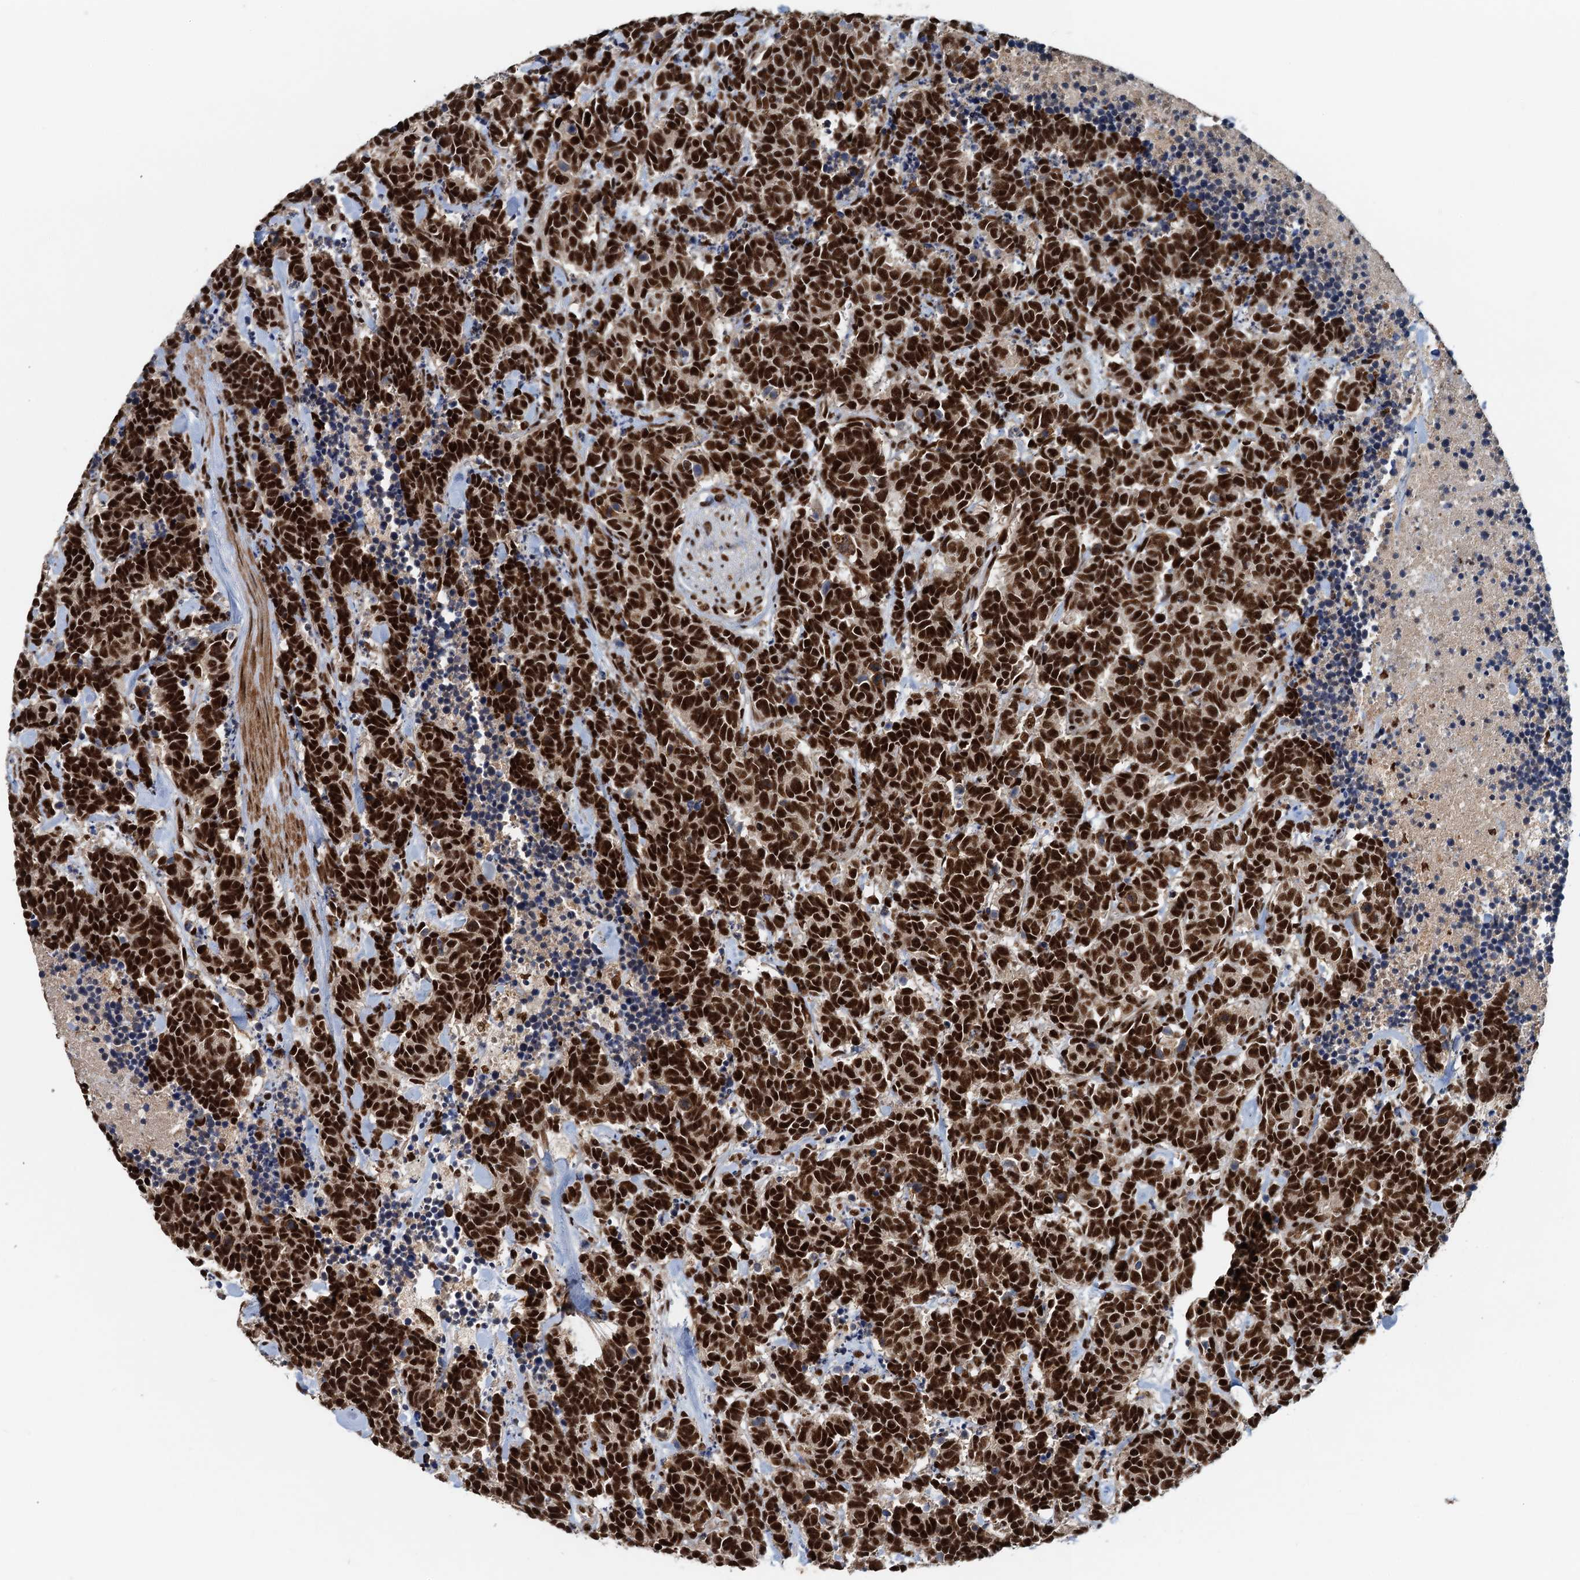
{"staining": {"intensity": "strong", "quantity": ">75%", "location": "nuclear"}, "tissue": "carcinoid", "cell_type": "Tumor cells", "image_type": "cancer", "snomed": [{"axis": "morphology", "description": "Carcinoma, NOS"}, {"axis": "morphology", "description": "Carcinoid, malignant, NOS"}, {"axis": "topography", "description": "Prostate"}], "caption": "The image reveals staining of carcinoid, revealing strong nuclear protein expression (brown color) within tumor cells. (DAB (3,3'-diaminobenzidine) IHC with brightfield microscopy, high magnification).", "gene": "ZC3H18", "patient": {"sex": "male", "age": 57}}